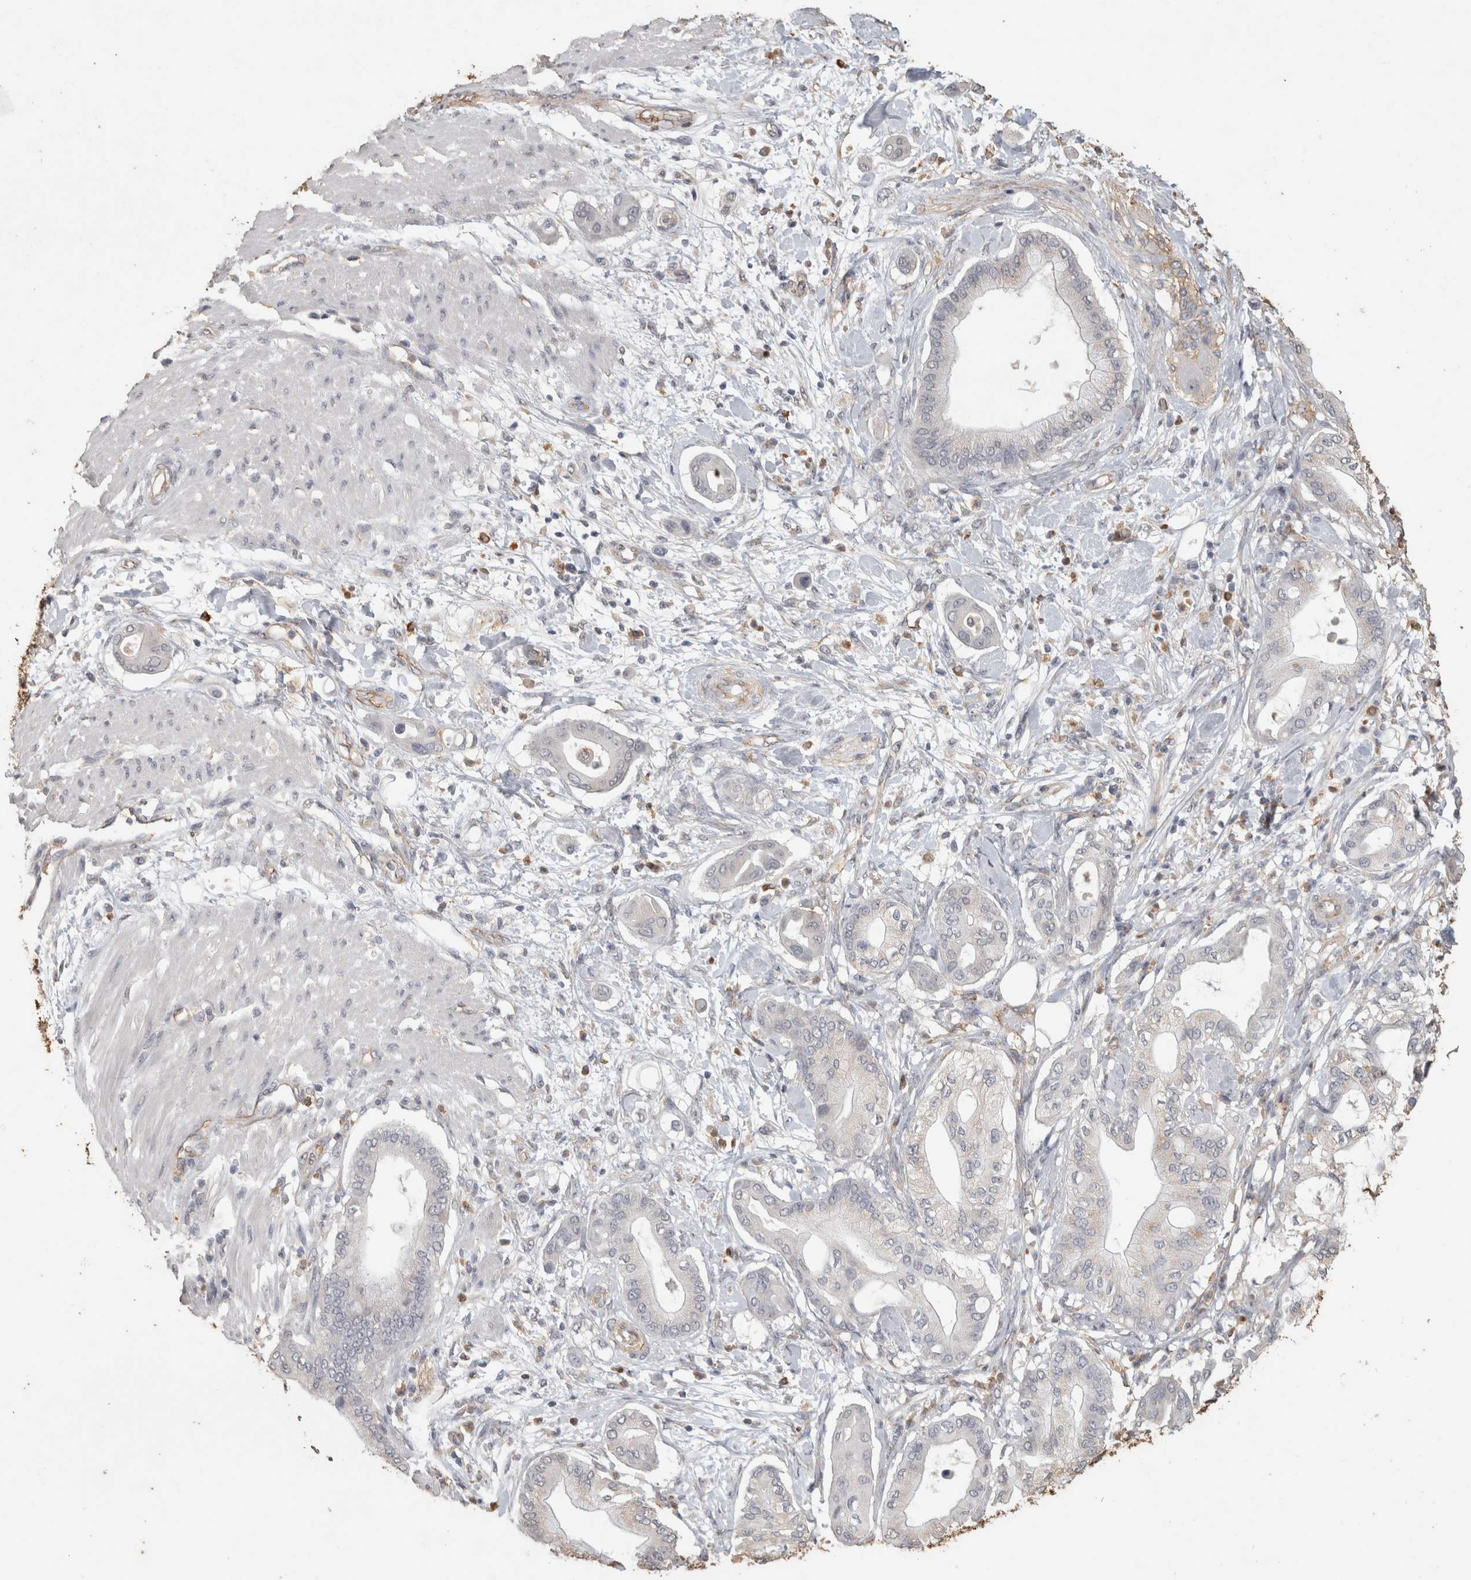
{"staining": {"intensity": "negative", "quantity": "none", "location": "none"}, "tissue": "pancreatic cancer", "cell_type": "Tumor cells", "image_type": "cancer", "snomed": [{"axis": "morphology", "description": "Adenocarcinoma, NOS"}, {"axis": "morphology", "description": "Adenocarcinoma, metastatic, NOS"}, {"axis": "topography", "description": "Lymph node"}, {"axis": "topography", "description": "Pancreas"}, {"axis": "topography", "description": "Duodenum"}], "caption": "A high-resolution image shows immunohistochemistry (IHC) staining of pancreatic adenocarcinoma, which exhibits no significant expression in tumor cells.", "gene": "REPS2", "patient": {"sex": "female", "age": 64}}